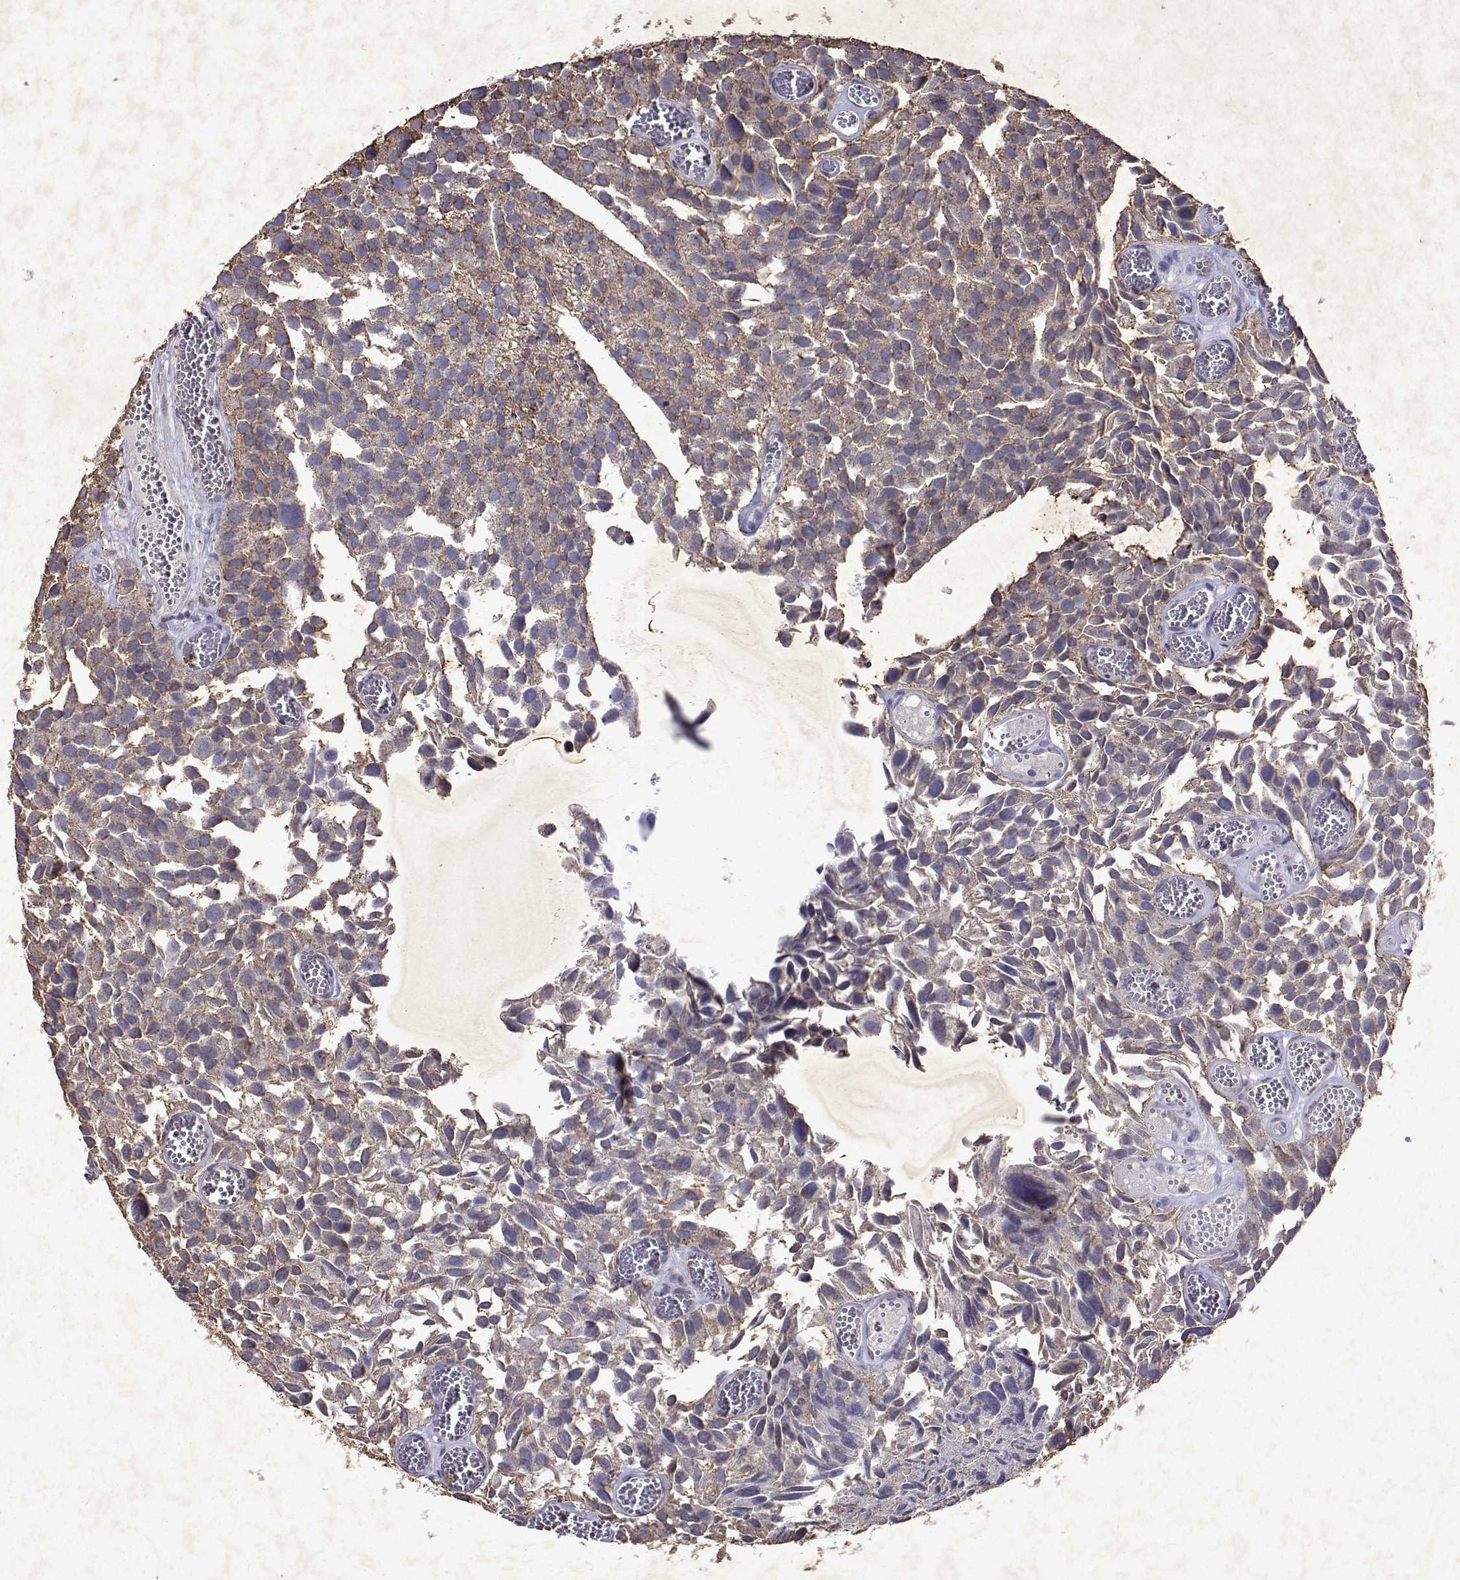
{"staining": {"intensity": "weak", "quantity": ">75%", "location": "cytoplasmic/membranous"}, "tissue": "urothelial cancer", "cell_type": "Tumor cells", "image_type": "cancer", "snomed": [{"axis": "morphology", "description": "Urothelial carcinoma, Low grade"}, {"axis": "topography", "description": "Urinary bladder"}], "caption": "Brown immunohistochemical staining in urothelial cancer exhibits weak cytoplasmic/membranous positivity in about >75% of tumor cells. (IHC, brightfield microscopy, high magnification).", "gene": "DUSP28", "patient": {"sex": "female", "age": 69}}